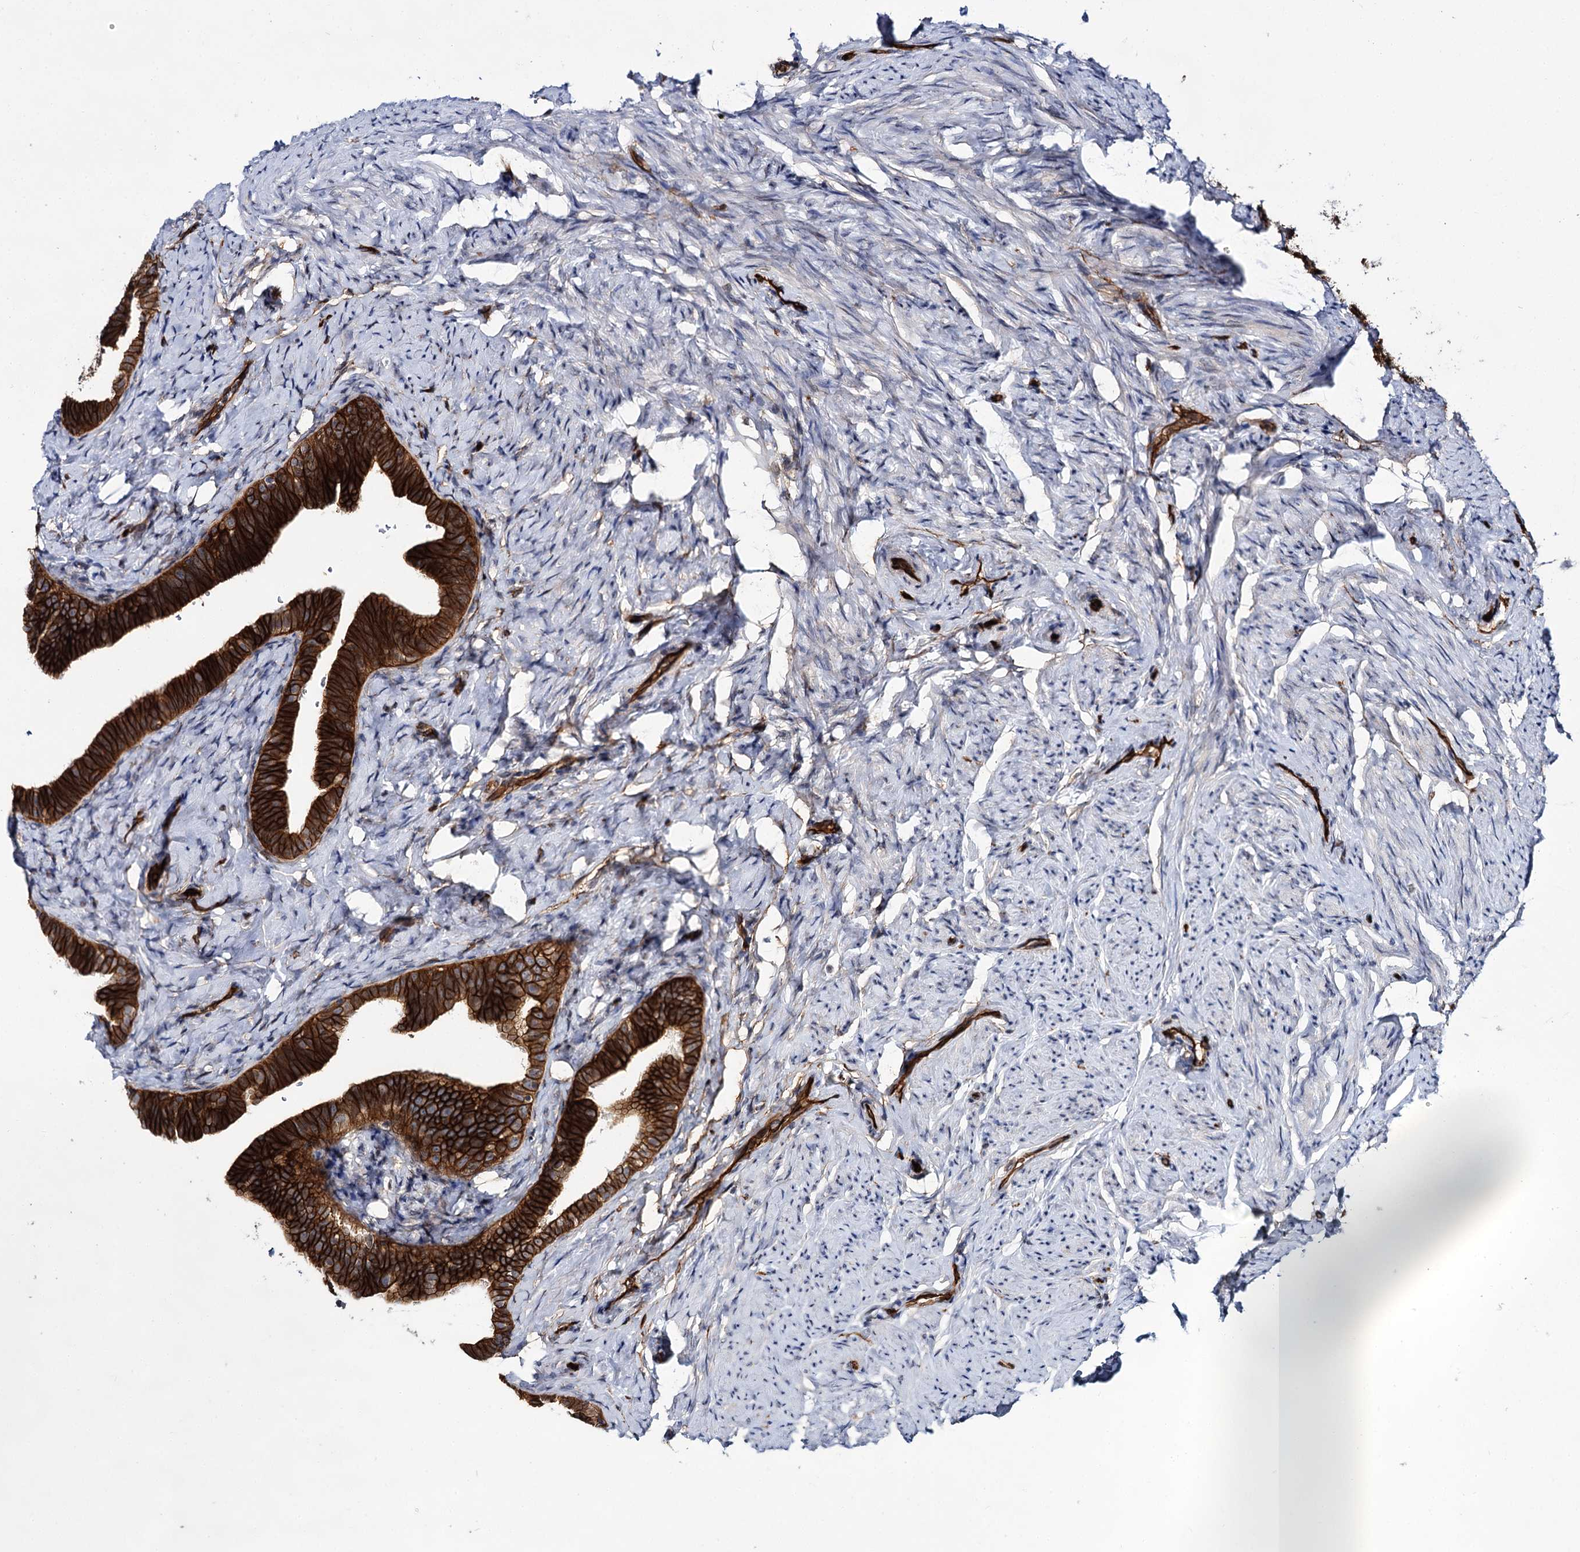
{"staining": {"intensity": "strong", "quantity": ">75%", "location": "cytoplasmic/membranous"}, "tissue": "fallopian tube", "cell_type": "Glandular cells", "image_type": "normal", "snomed": [{"axis": "morphology", "description": "Normal tissue, NOS"}, {"axis": "topography", "description": "Fallopian tube"}], "caption": "The photomicrograph exhibits staining of normal fallopian tube, revealing strong cytoplasmic/membranous protein positivity (brown color) within glandular cells.", "gene": "ABLIM1", "patient": {"sex": "female", "age": 39}}